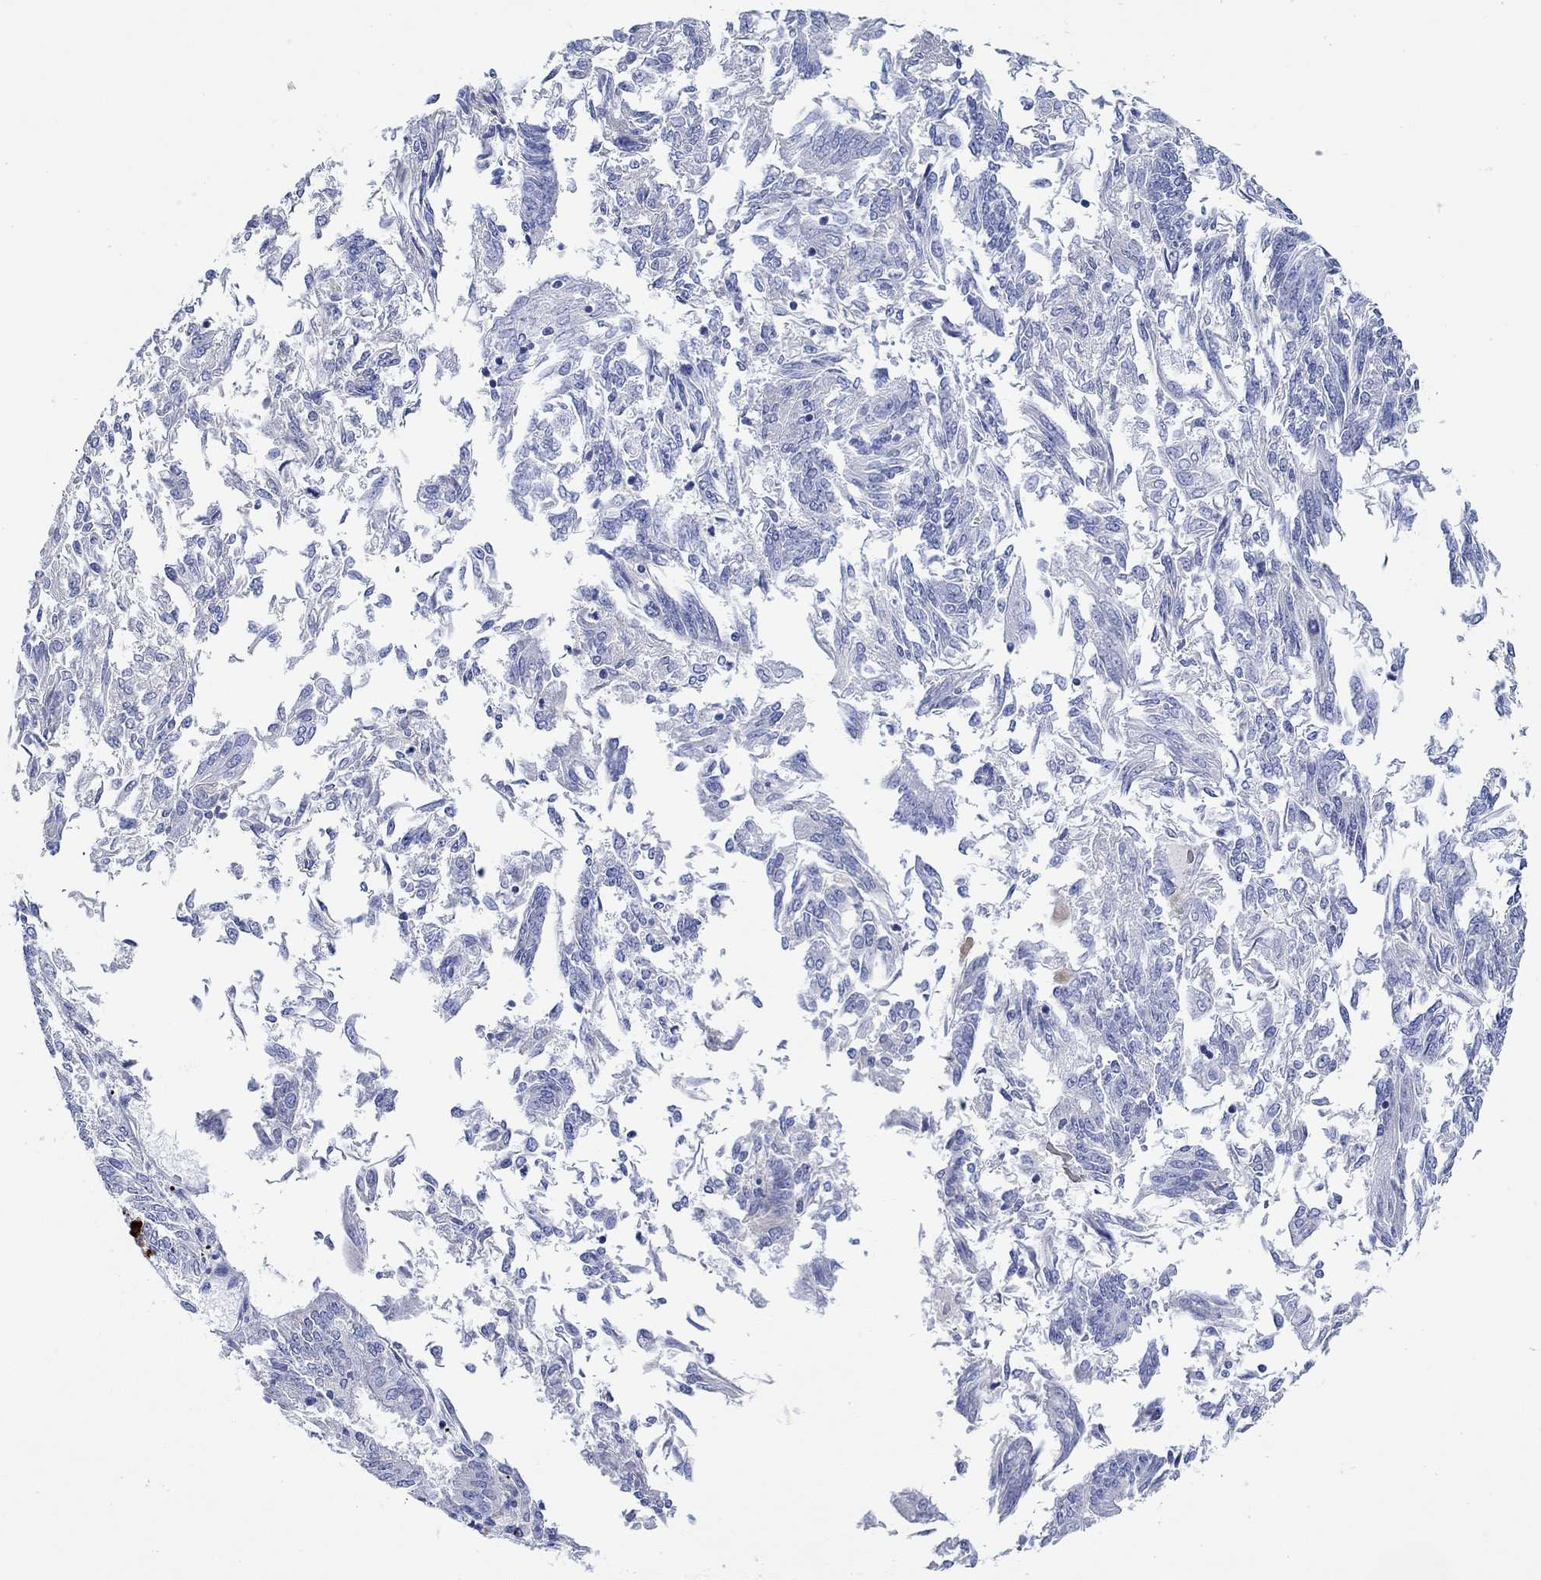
{"staining": {"intensity": "negative", "quantity": "none", "location": "none"}, "tissue": "endometrial cancer", "cell_type": "Tumor cells", "image_type": "cancer", "snomed": [{"axis": "morphology", "description": "Adenocarcinoma, NOS"}, {"axis": "topography", "description": "Endometrium"}], "caption": "This is an immunohistochemistry (IHC) histopathology image of human endometrial cancer (adenocarcinoma). There is no staining in tumor cells.", "gene": "P2RY6", "patient": {"sex": "female", "age": 58}}